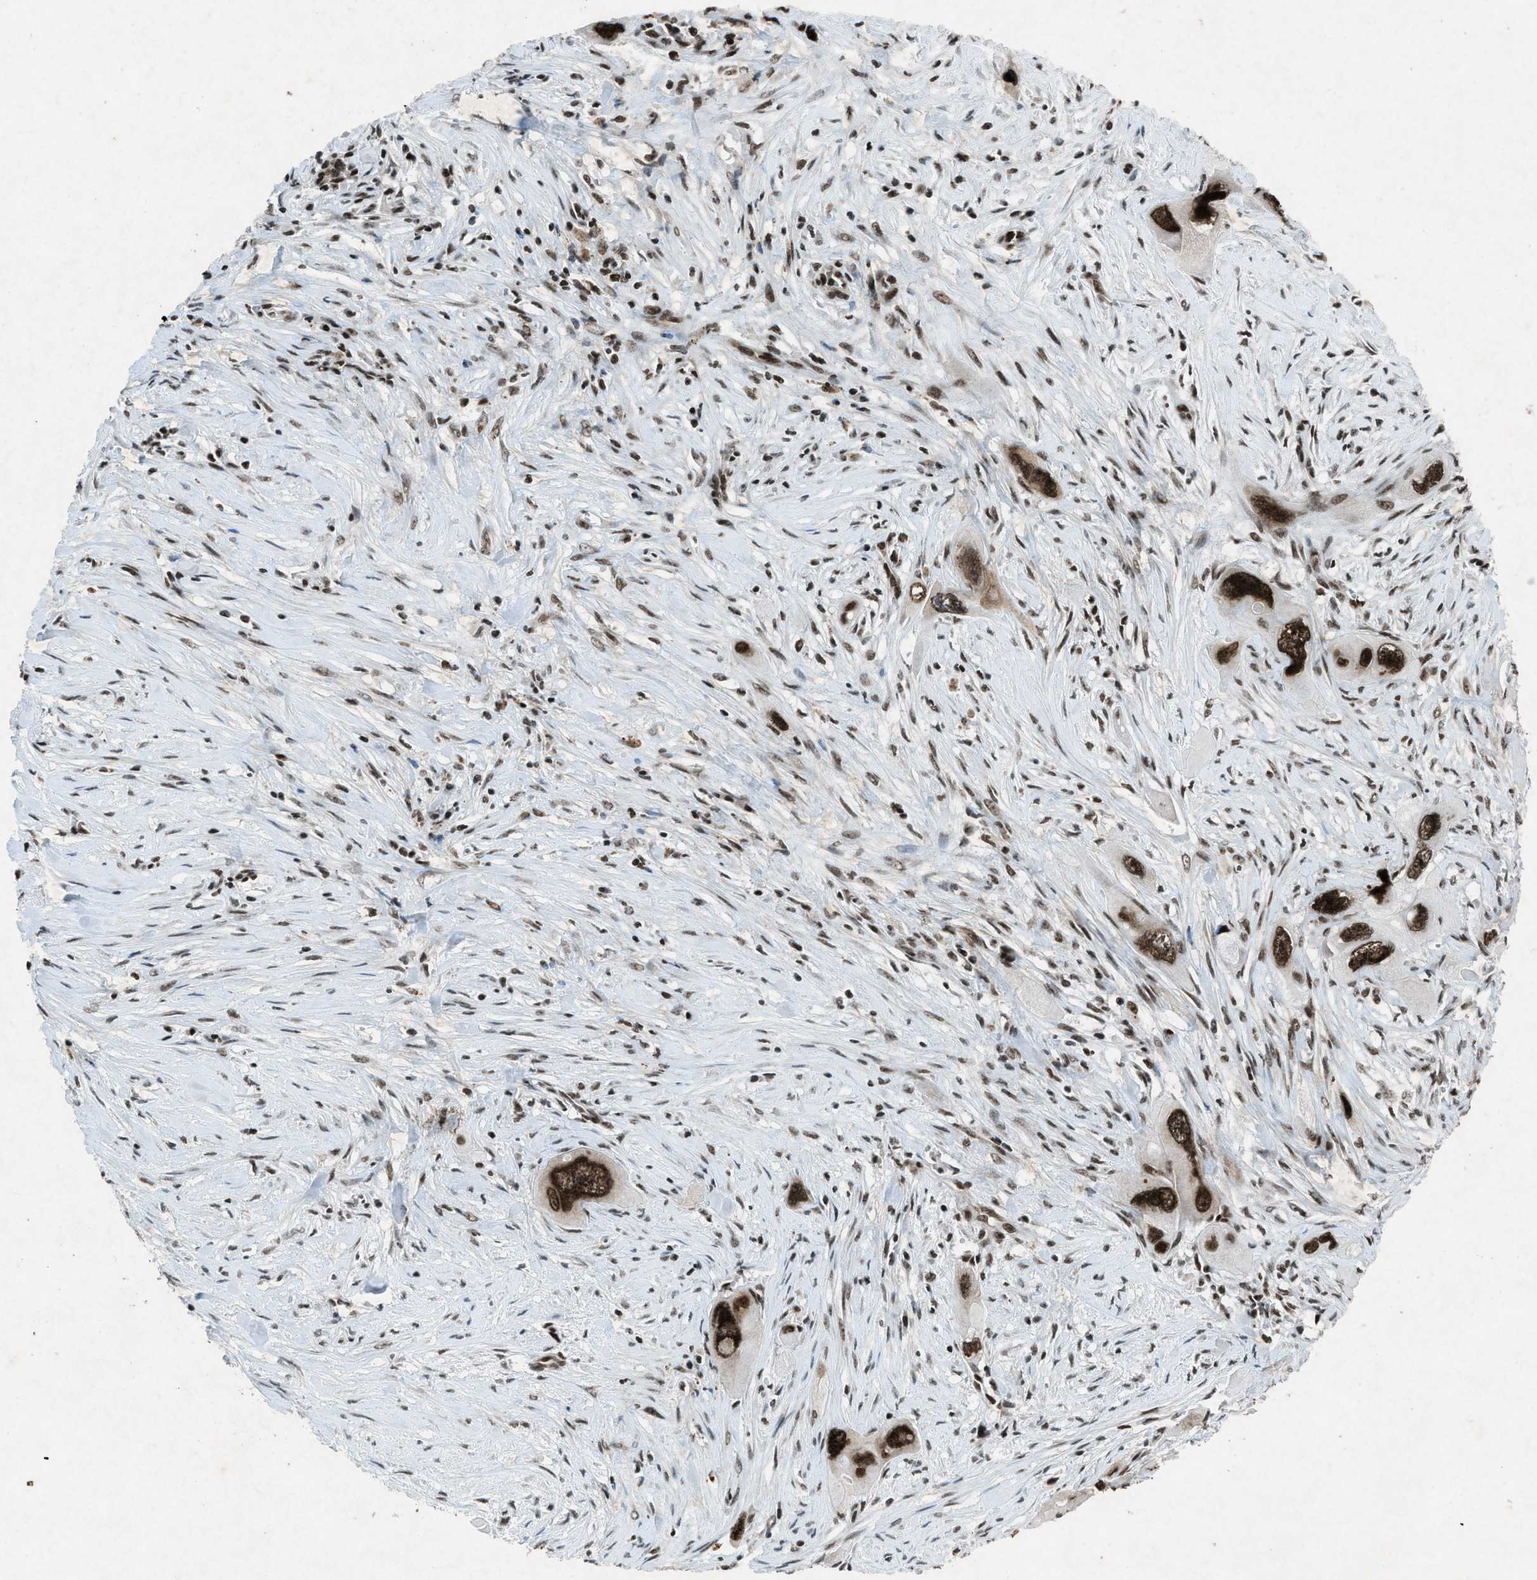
{"staining": {"intensity": "strong", "quantity": ">75%", "location": "nuclear"}, "tissue": "pancreatic cancer", "cell_type": "Tumor cells", "image_type": "cancer", "snomed": [{"axis": "morphology", "description": "Adenocarcinoma, NOS"}, {"axis": "topography", "description": "Pancreas"}], "caption": "Immunohistochemical staining of adenocarcinoma (pancreatic) demonstrates strong nuclear protein expression in approximately >75% of tumor cells.", "gene": "NXF1", "patient": {"sex": "male", "age": 73}}